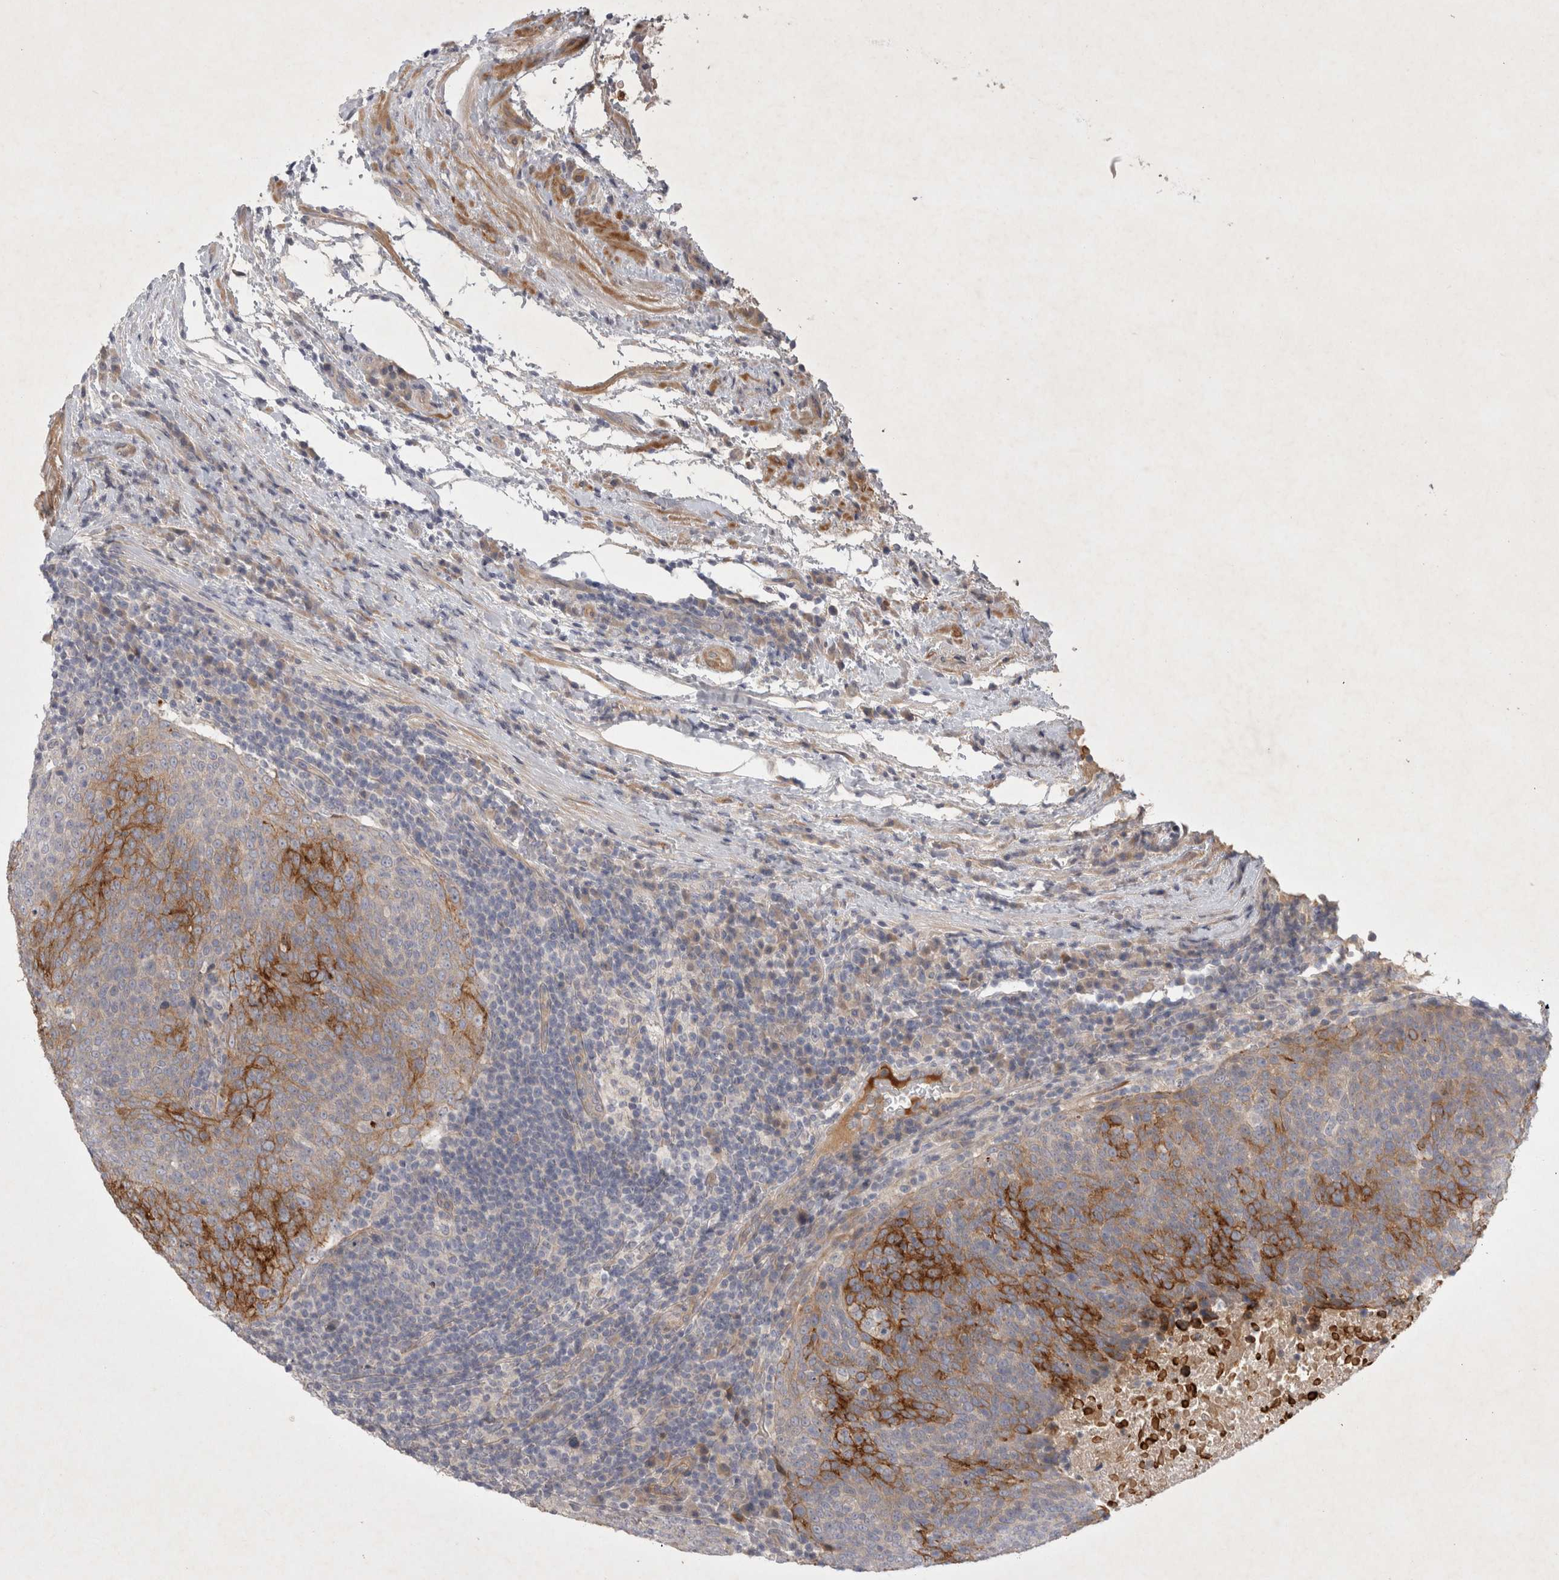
{"staining": {"intensity": "strong", "quantity": "25%-75%", "location": "cytoplasmic/membranous"}, "tissue": "head and neck cancer", "cell_type": "Tumor cells", "image_type": "cancer", "snomed": [{"axis": "morphology", "description": "Squamous cell carcinoma, NOS"}, {"axis": "morphology", "description": "Squamous cell carcinoma, metastatic, NOS"}, {"axis": "topography", "description": "Lymph node"}, {"axis": "topography", "description": "Head-Neck"}], "caption": "Strong cytoplasmic/membranous staining for a protein is seen in about 25%-75% of tumor cells of head and neck metastatic squamous cell carcinoma using immunohistochemistry (IHC).", "gene": "BZW2", "patient": {"sex": "male", "age": 62}}